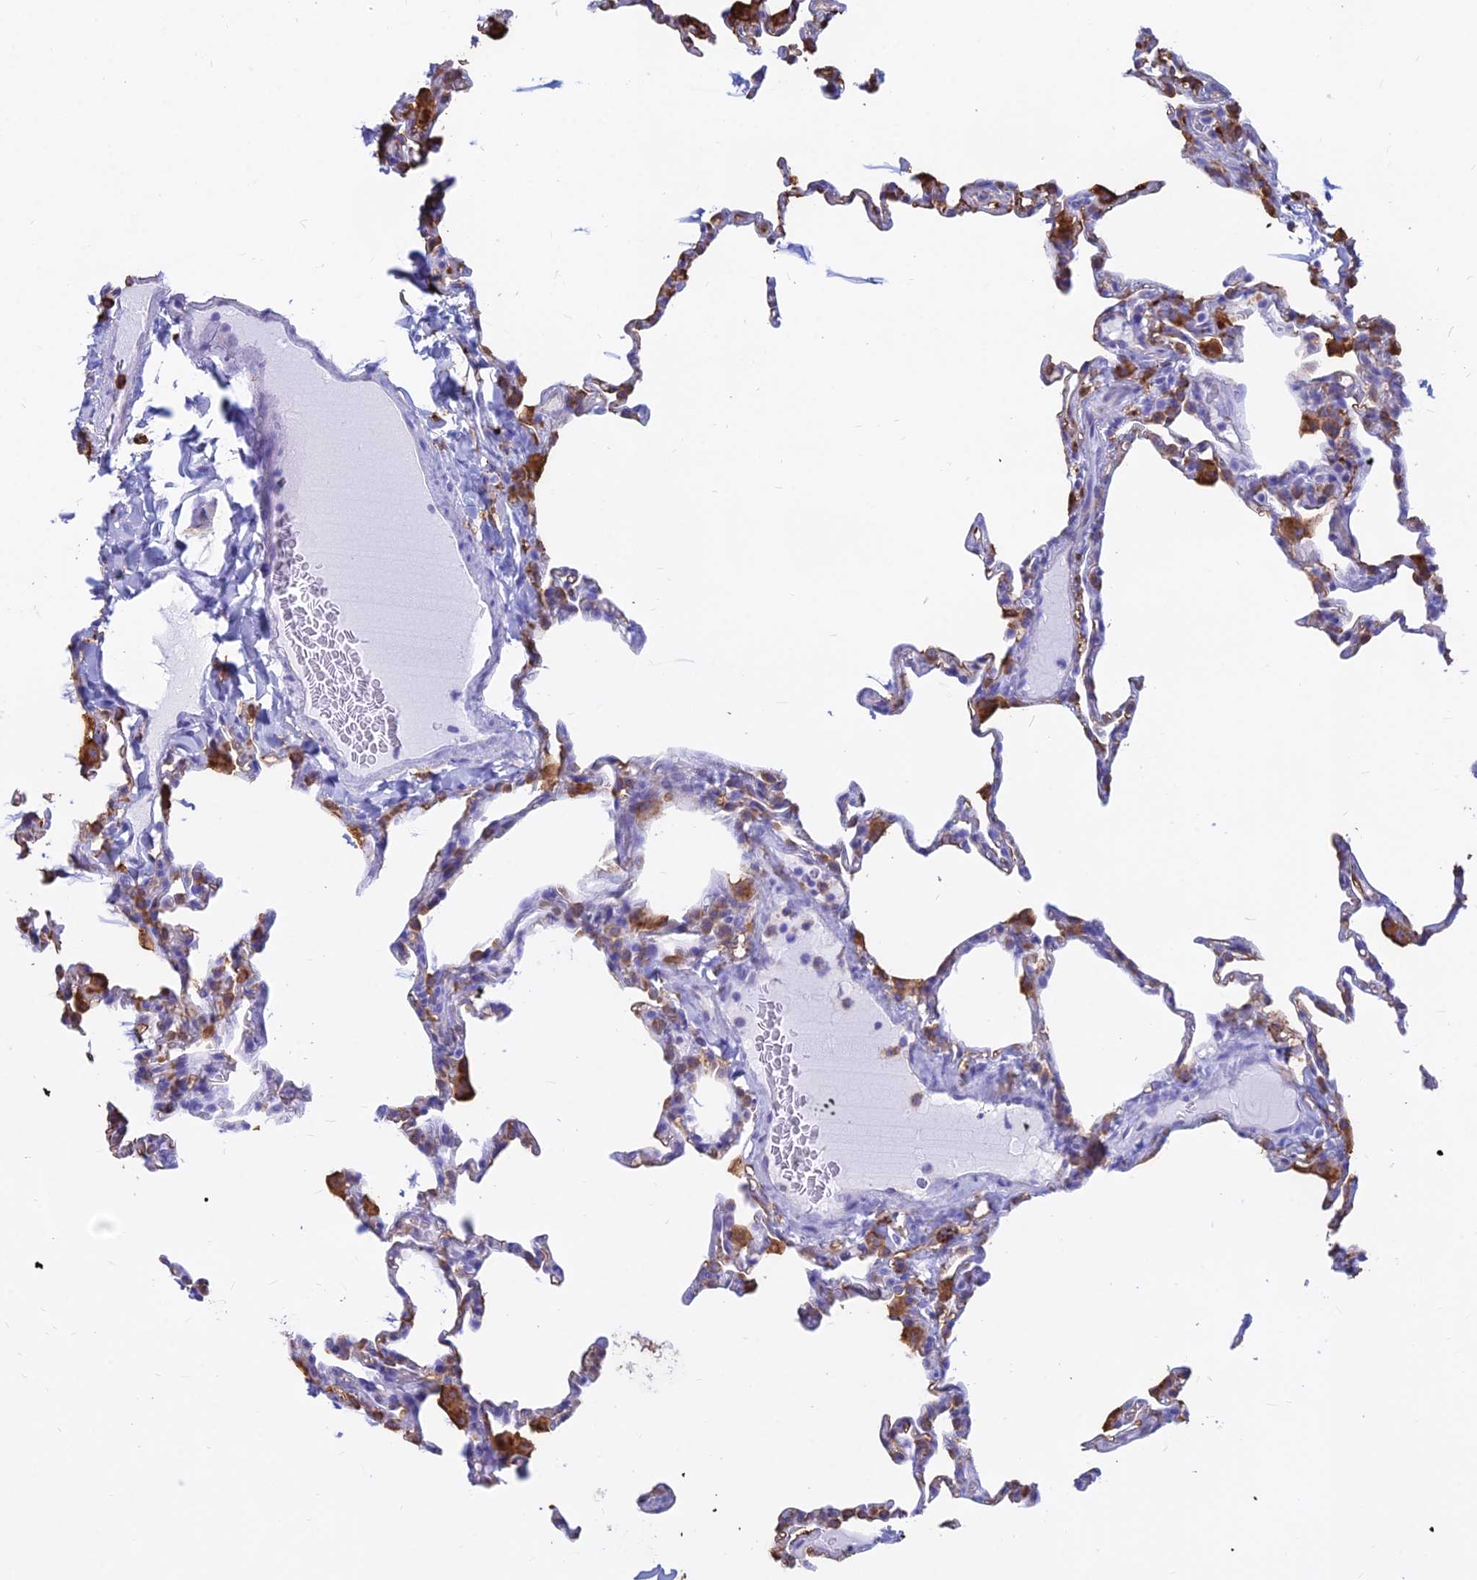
{"staining": {"intensity": "moderate", "quantity": "25%-75%", "location": "cytoplasmic/membranous"}, "tissue": "lung", "cell_type": "Alveolar cells", "image_type": "normal", "snomed": [{"axis": "morphology", "description": "Normal tissue, NOS"}, {"axis": "topography", "description": "Lung"}], "caption": "Protein staining of unremarkable lung displays moderate cytoplasmic/membranous expression in about 25%-75% of alveolar cells. (IHC, brightfield microscopy, high magnification).", "gene": "HLA", "patient": {"sex": "male", "age": 20}}